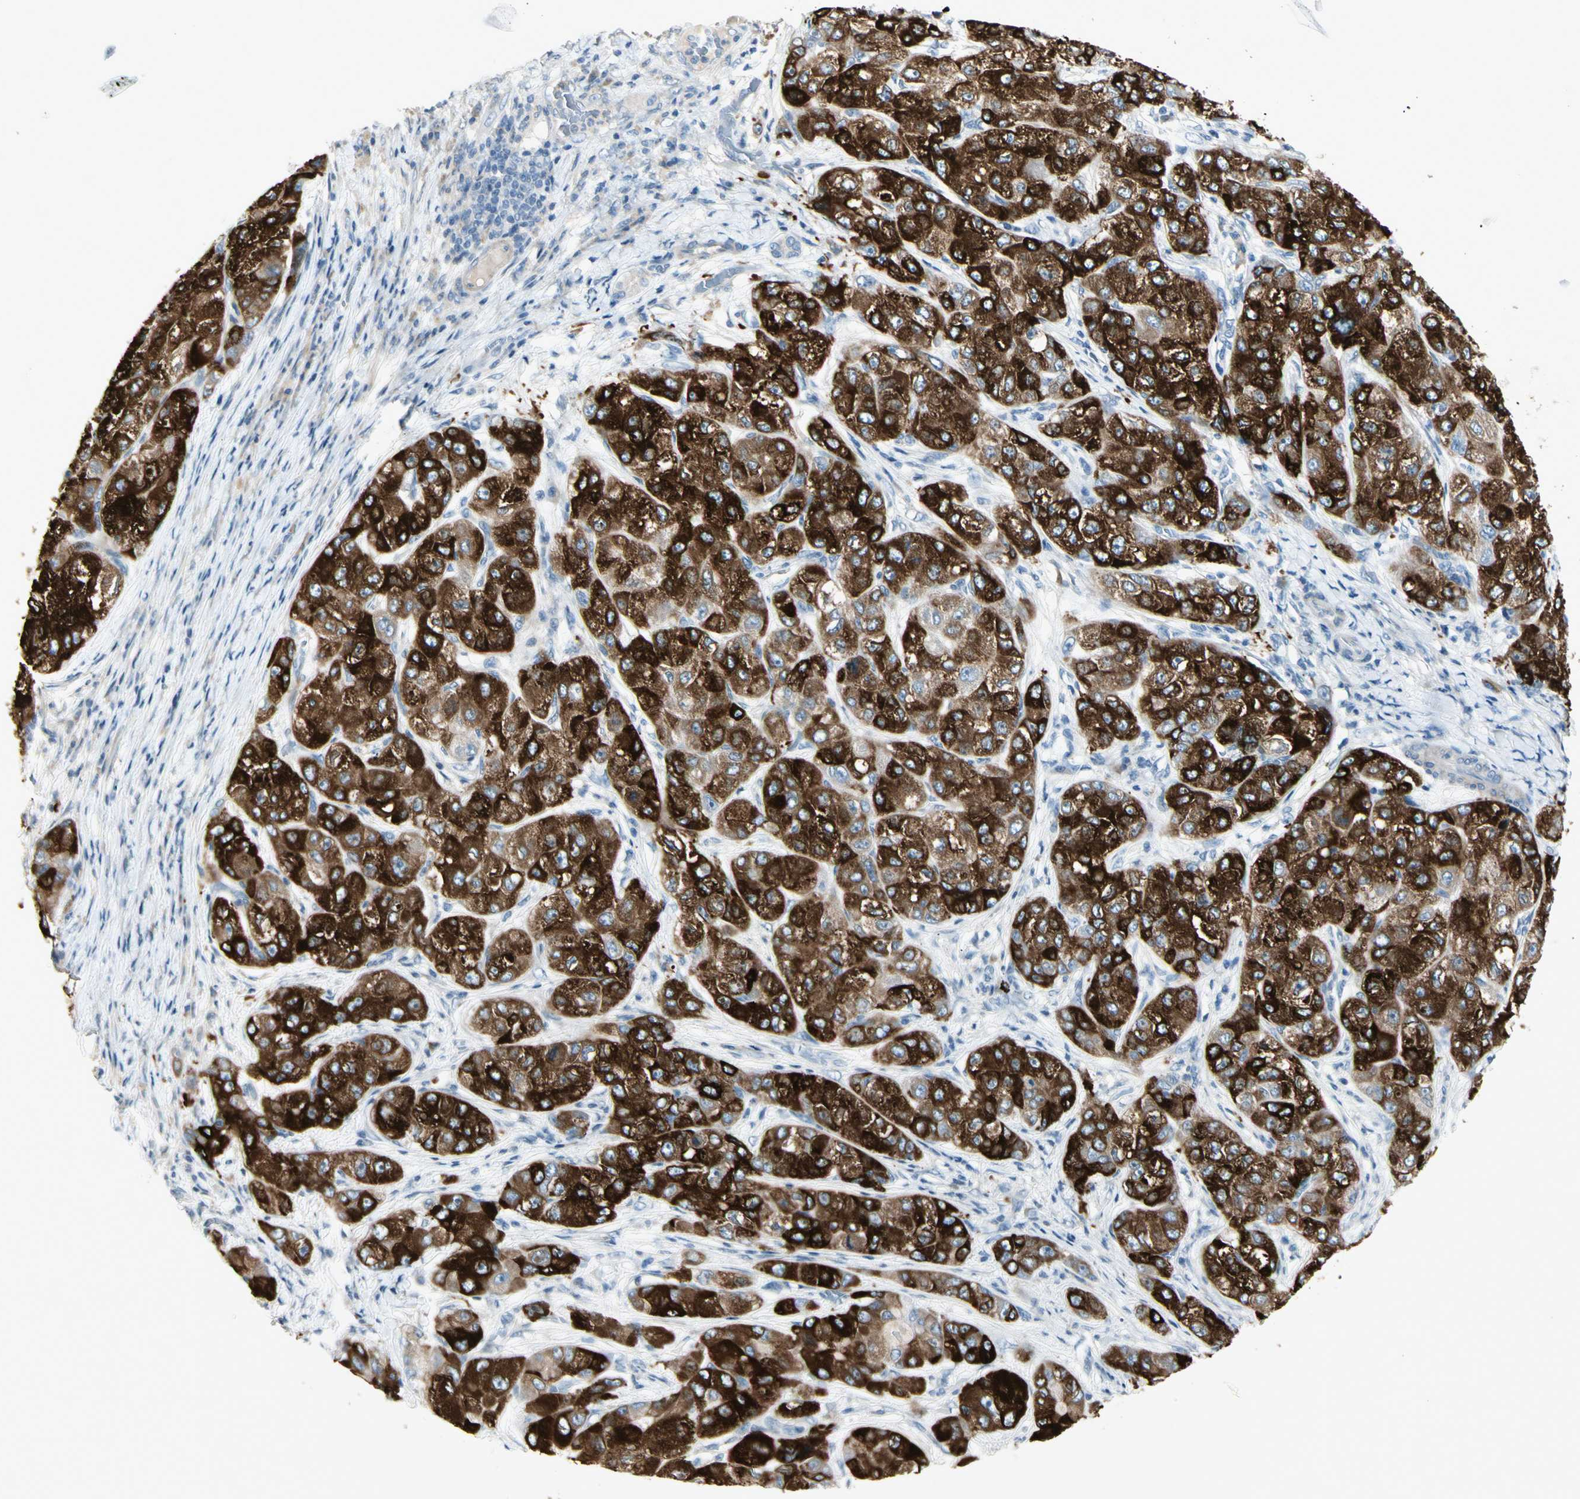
{"staining": {"intensity": "strong", "quantity": ">75%", "location": "cytoplasmic/membranous"}, "tissue": "liver cancer", "cell_type": "Tumor cells", "image_type": "cancer", "snomed": [{"axis": "morphology", "description": "Carcinoma, Hepatocellular, NOS"}, {"axis": "topography", "description": "Liver"}], "caption": "Liver hepatocellular carcinoma stained with DAB (3,3'-diaminobenzidine) immunohistochemistry reveals high levels of strong cytoplasmic/membranous expression in about >75% of tumor cells.", "gene": "CYP2E1", "patient": {"sex": "male", "age": 80}}